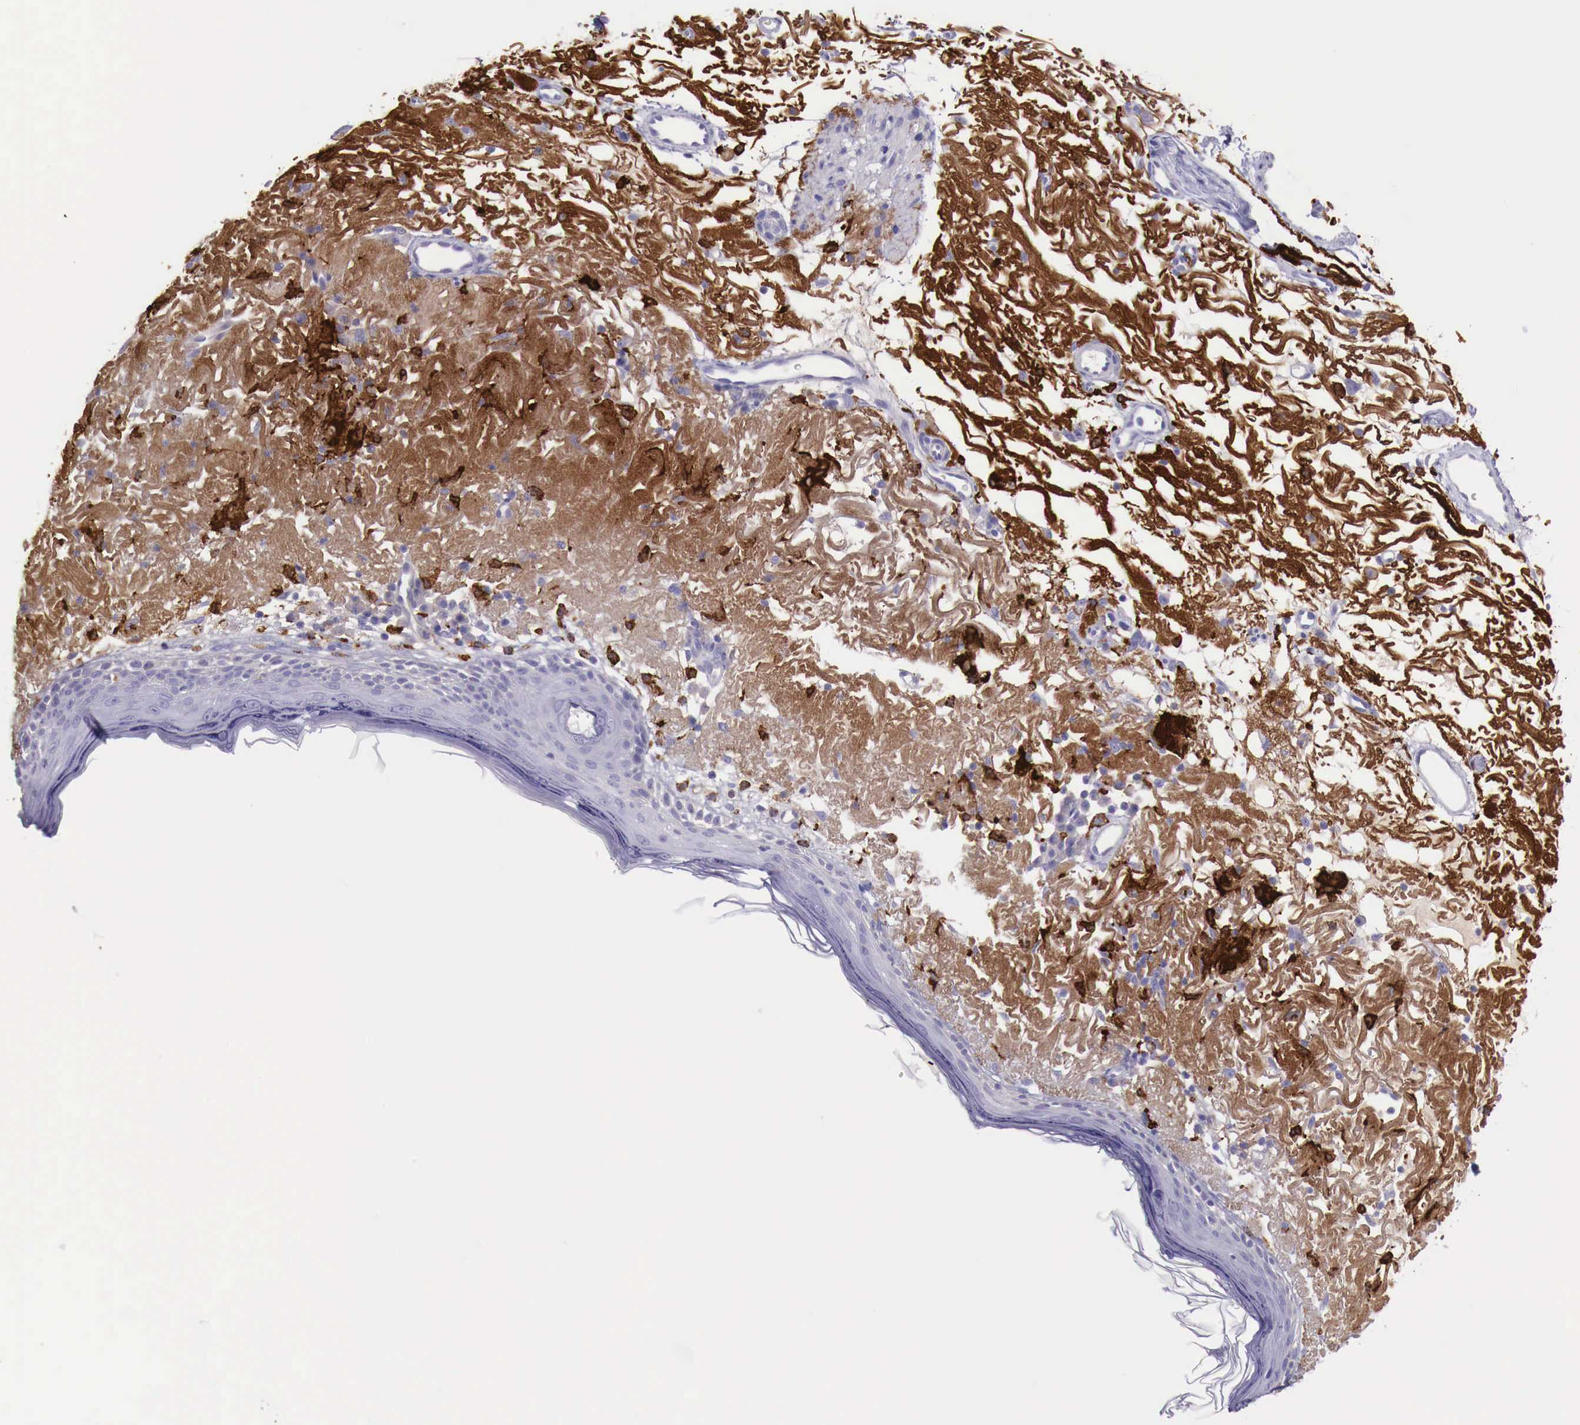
{"staining": {"intensity": "weak", "quantity": ">75%", "location": "cytoplasmic/membranous"}, "tissue": "skin", "cell_type": "Fibroblasts", "image_type": "normal", "snomed": [{"axis": "morphology", "description": "Normal tissue, NOS"}, {"axis": "topography", "description": "Skin"}], "caption": "Immunohistochemistry (IHC) of unremarkable skin demonstrates low levels of weak cytoplasmic/membranous expression in approximately >75% of fibroblasts.", "gene": "MSR1", "patient": {"sex": "female", "age": 90}}